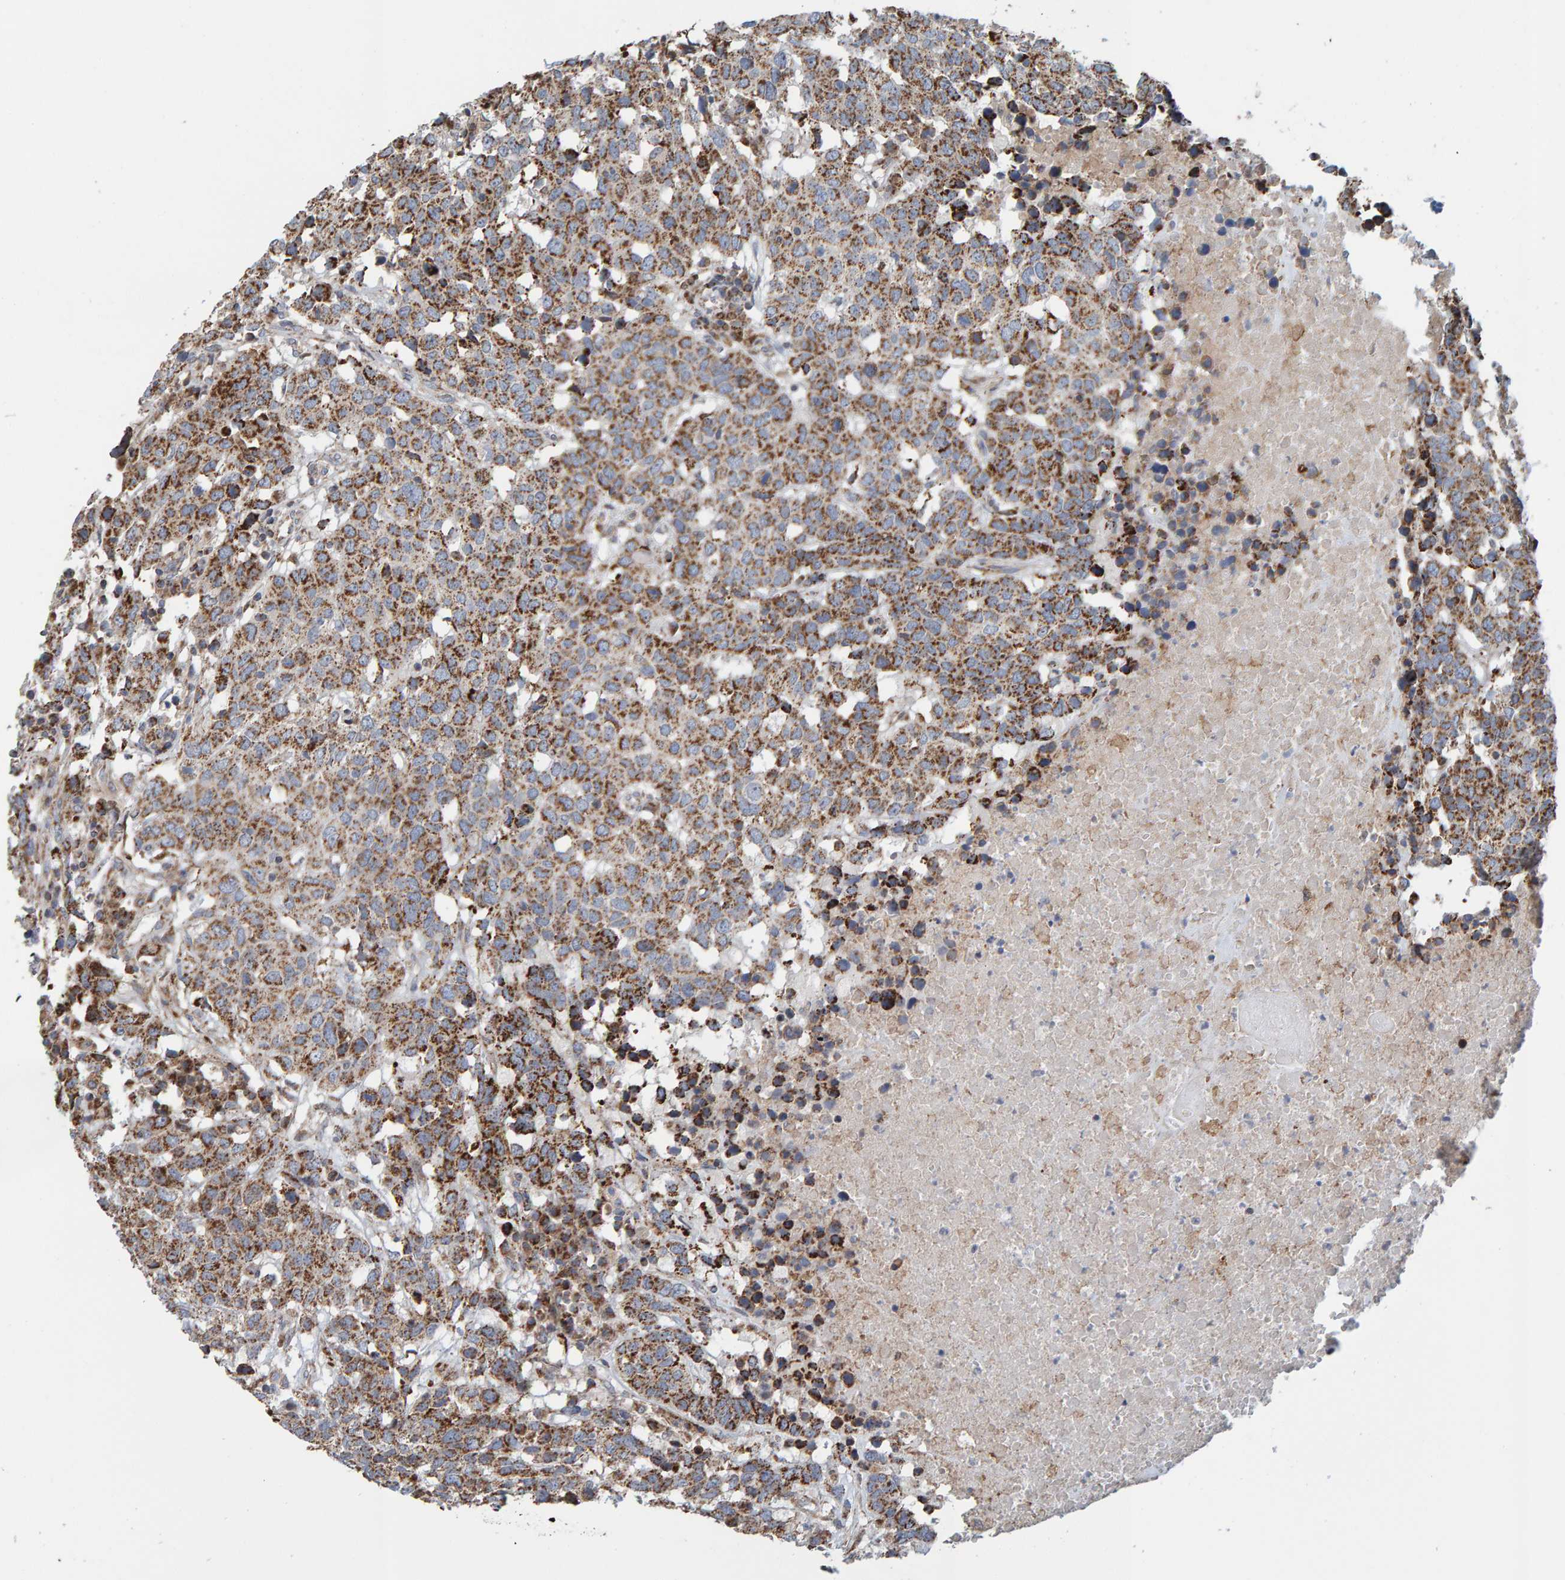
{"staining": {"intensity": "strong", "quantity": ">75%", "location": "cytoplasmic/membranous"}, "tissue": "head and neck cancer", "cell_type": "Tumor cells", "image_type": "cancer", "snomed": [{"axis": "morphology", "description": "Squamous cell carcinoma, NOS"}, {"axis": "topography", "description": "Head-Neck"}], "caption": "Head and neck cancer (squamous cell carcinoma) stained with IHC displays strong cytoplasmic/membranous positivity in about >75% of tumor cells.", "gene": "MRPL45", "patient": {"sex": "male", "age": 66}}